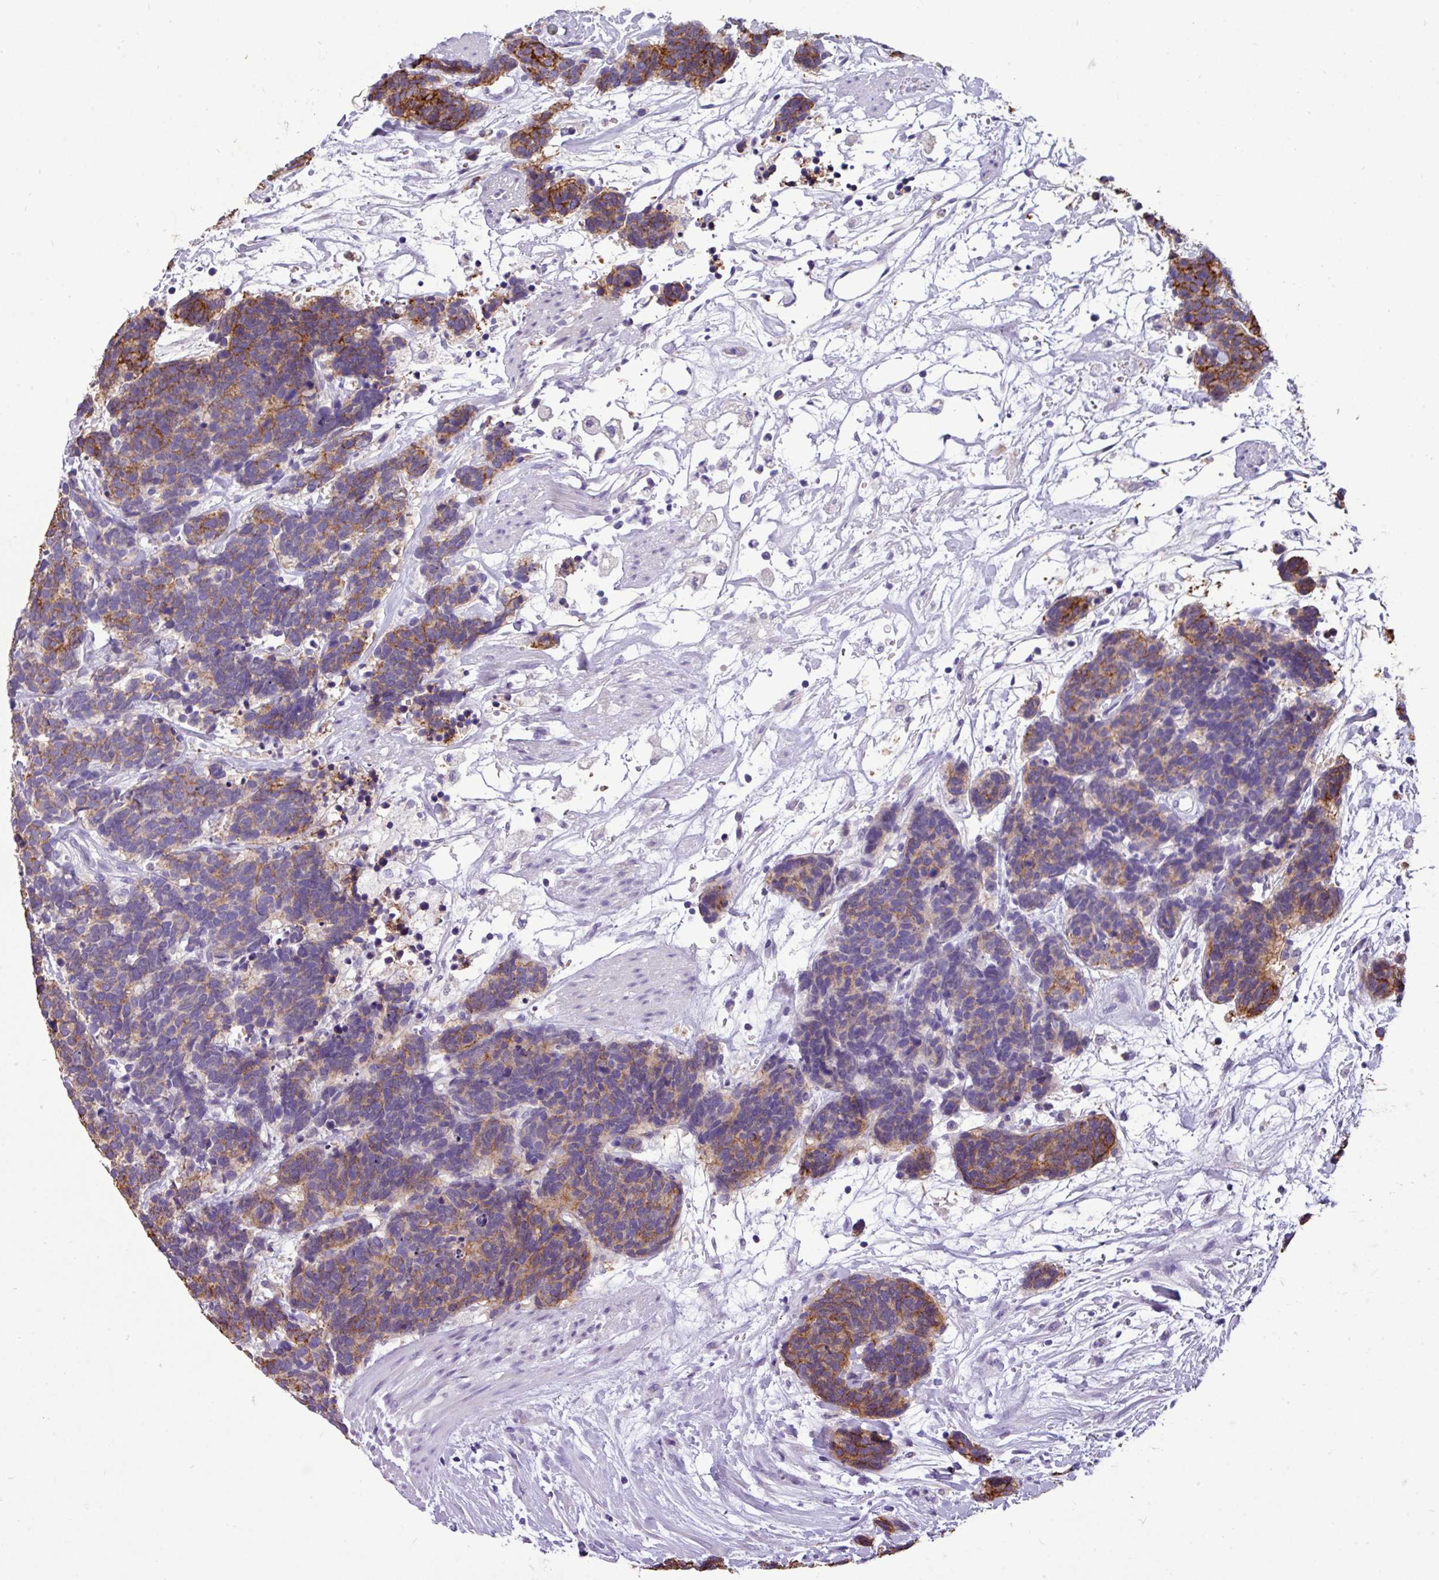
{"staining": {"intensity": "moderate", "quantity": "<25%", "location": "cytoplasmic/membranous"}, "tissue": "carcinoid", "cell_type": "Tumor cells", "image_type": "cancer", "snomed": [{"axis": "morphology", "description": "Carcinoma, NOS"}, {"axis": "morphology", "description": "Carcinoid, malignant, NOS"}, {"axis": "topography", "description": "Prostate"}], "caption": "Immunohistochemistry (IHC) image of neoplastic tissue: human carcinoid stained using immunohistochemistry (IHC) shows low levels of moderate protein expression localized specifically in the cytoplasmic/membranous of tumor cells, appearing as a cytoplasmic/membranous brown color.", "gene": "EPCAM", "patient": {"sex": "male", "age": 57}}